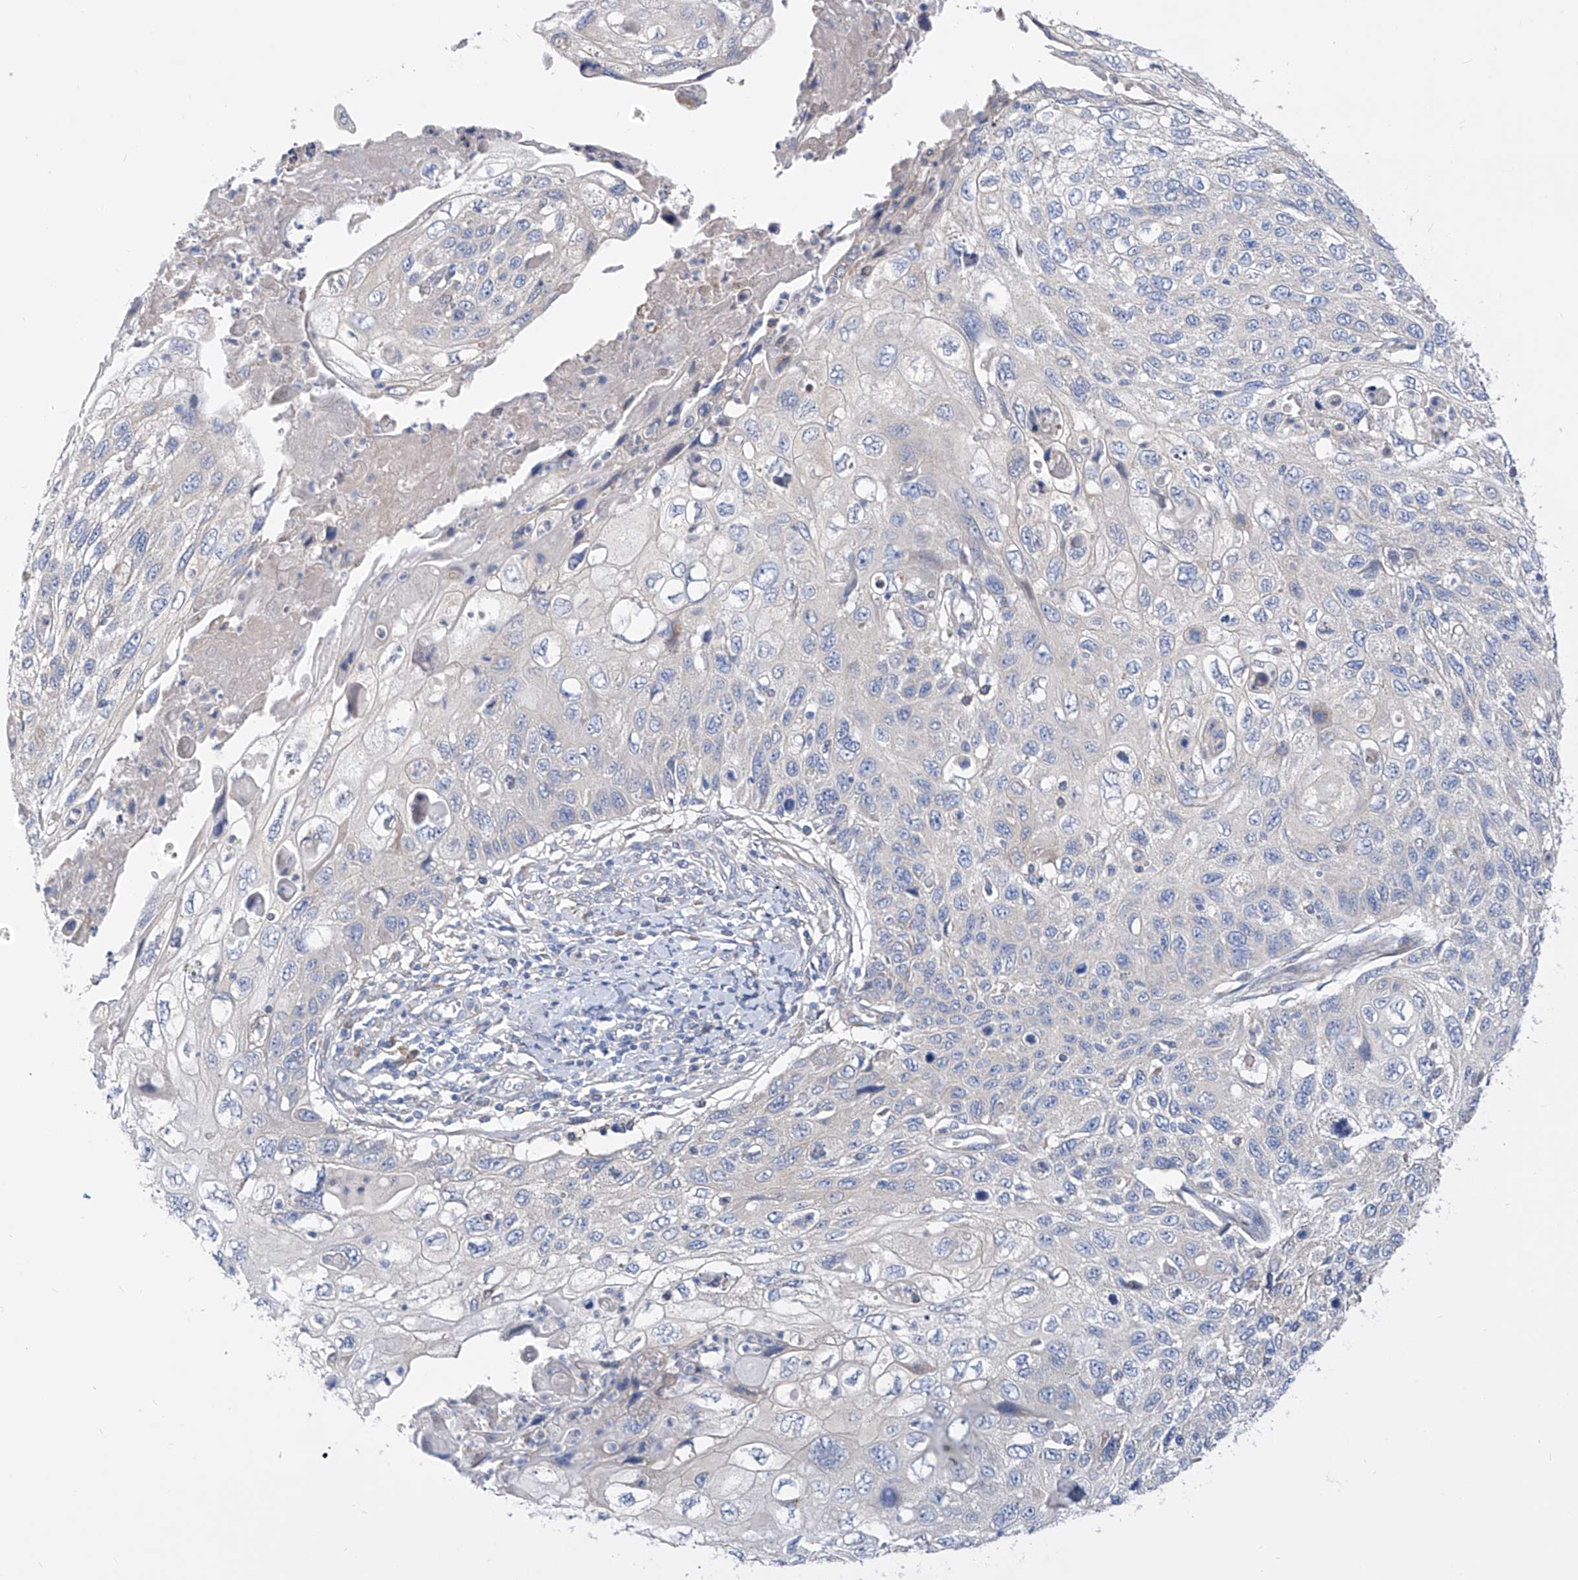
{"staining": {"intensity": "negative", "quantity": "none", "location": "none"}, "tissue": "cervical cancer", "cell_type": "Tumor cells", "image_type": "cancer", "snomed": [{"axis": "morphology", "description": "Squamous cell carcinoma, NOS"}, {"axis": "topography", "description": "Cervix"}], "caption": "This is an IHC histopathology image of human cervical squamous cell carcinoma. There is no staining in tumor cells.", "gene": "UFL1", "patient": {"sex": "female", "age": 70}}